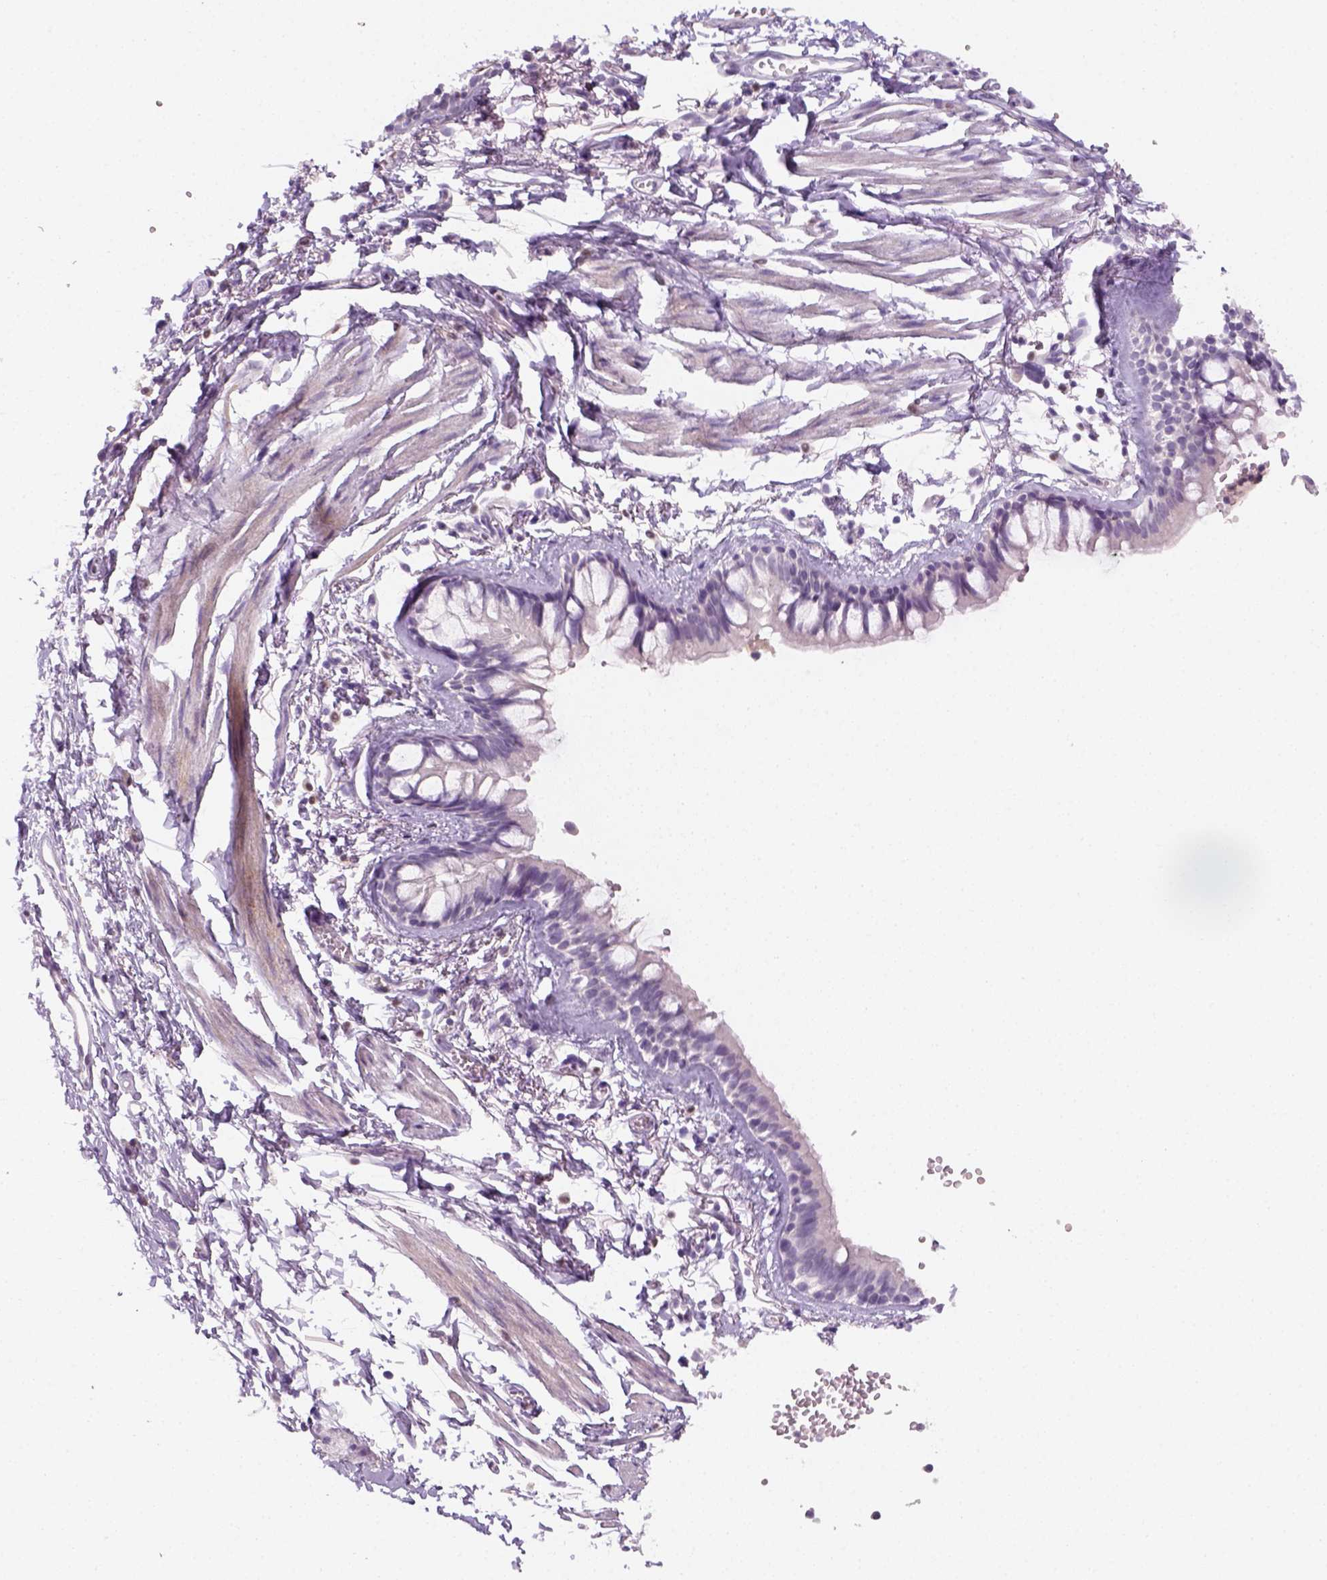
{"staining": {"intensity": "negative", "quantity": "none", "location": "none"}, "tissue": "bronchus", "cell_type": "Respiratory epithelial cells", "image_type": "normal", "snomed": [{"axis": "morphology", "description": "Normal tissue, NOS"}, {"axis": "topography", "description": "Cartilage tissue"}, {"axis": "topography", "description": "Bronchus"}], "caption": "Immunohistochemistry (IHC) image of benign bronchus stained for a protein (brown), which reveals no positivity in respiratory epithelial cells. (Stains: DAB (3,3'-diaminobenzidine) IHC with hematoxylin counter stain, Microscopy: brightfield microscopy at high magnification).", "gene": "GFI1B", "patient": {"sex": "female", "age": 59}}